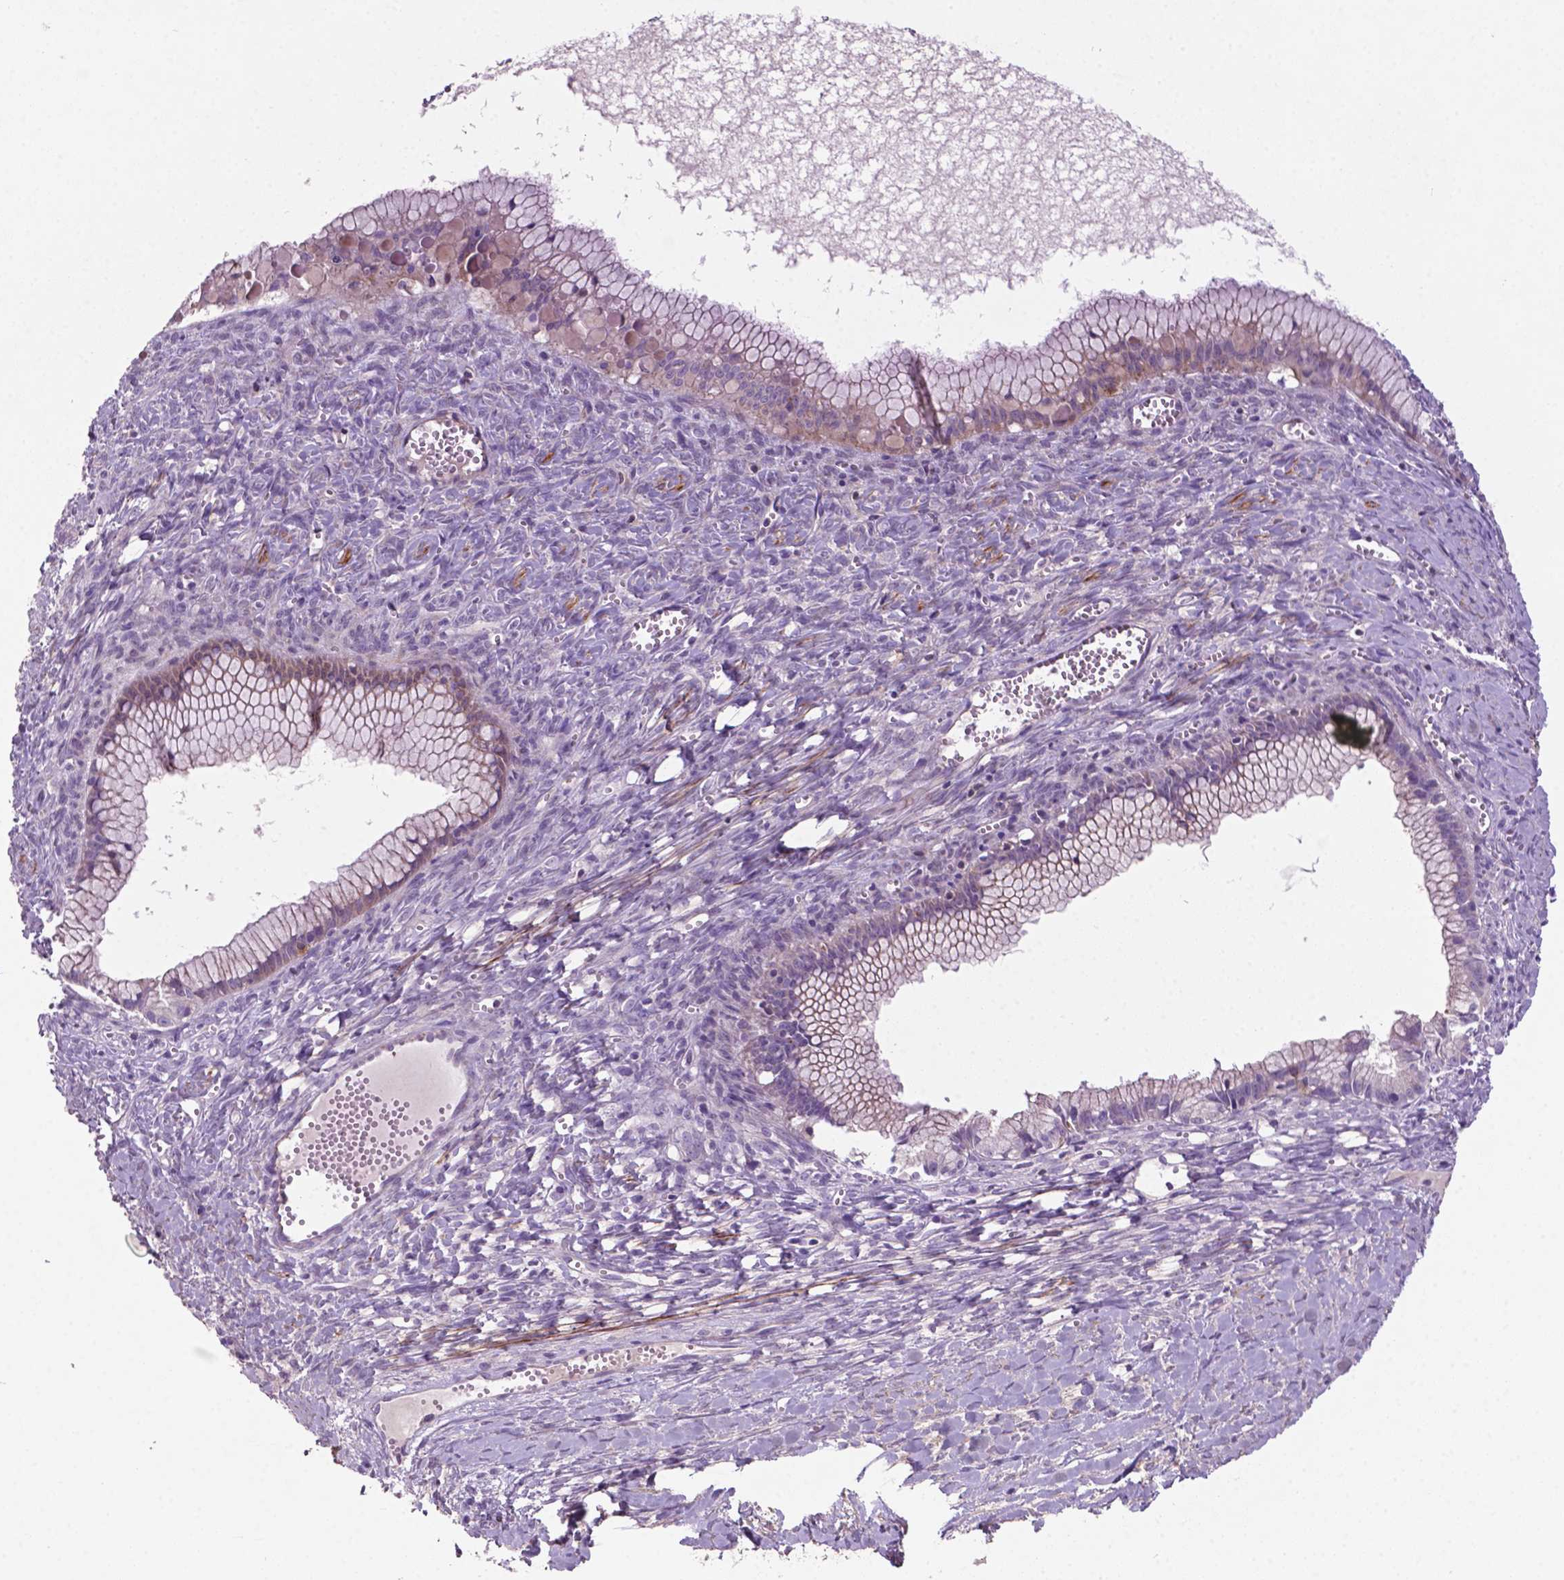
{"staining": {"intensity": "negative", "quantity": "none", "location": "none"}, "tissue": "ovarian cancer", "cell_type": "Tumor cells", "image_type": "cancer", "snomed": [{"axis": "morphology", "description": "Cystadenocarcinoma, mucinous, NOS"}, {"axis": "topography", "description": "Ovary"}], "caption": "Immunohistochemistry (IHC) of ovarian mucinous cystadenocarcinoma shows no staining in tumor cells.", "gene": "BMP4", "patient": {"sex": "female", "age": 41}}